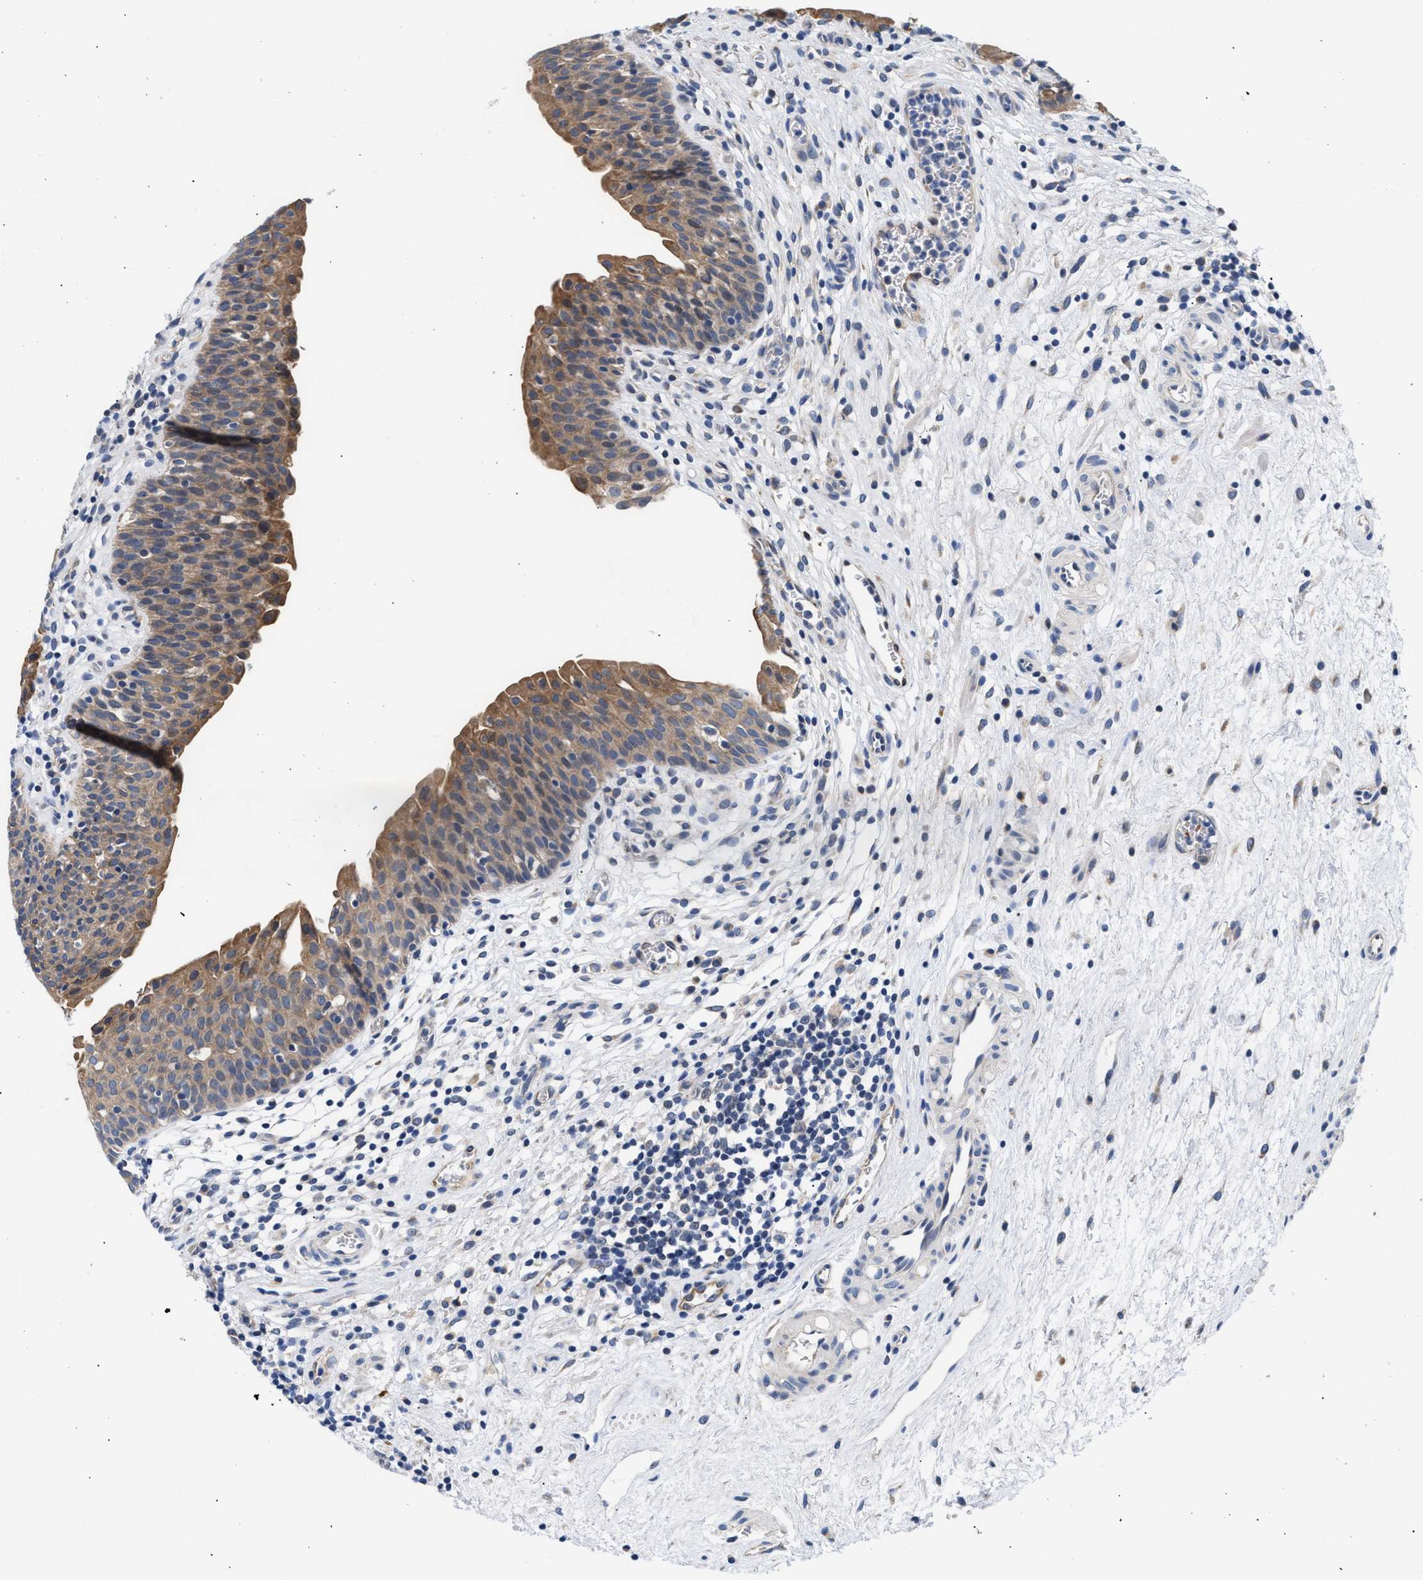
{"staining": {"intensity": "moderate", "quantity": ">75%", "location": "cytoplasmic/membranous"}, "tissue": "urinary bladder", "cell_type": "Urothelial cells", "image_type": "normal", "snomed": [{"axis": "morphology", "description": "Normal tissue, NOS"}, {"axis": "topography", "description": "Urinary bladder"}], "caption": "Immunohistochemical staining of unremarkable human urinary bladder displays medium levels of moderate cytoplasmic/membranous positivity in approximately >75% of urothelial cells. (Brightfield microscopy of DAB IHC at high magnification).", "gene": "RINT1", "patient": {"sex": "male", "age": 37}}